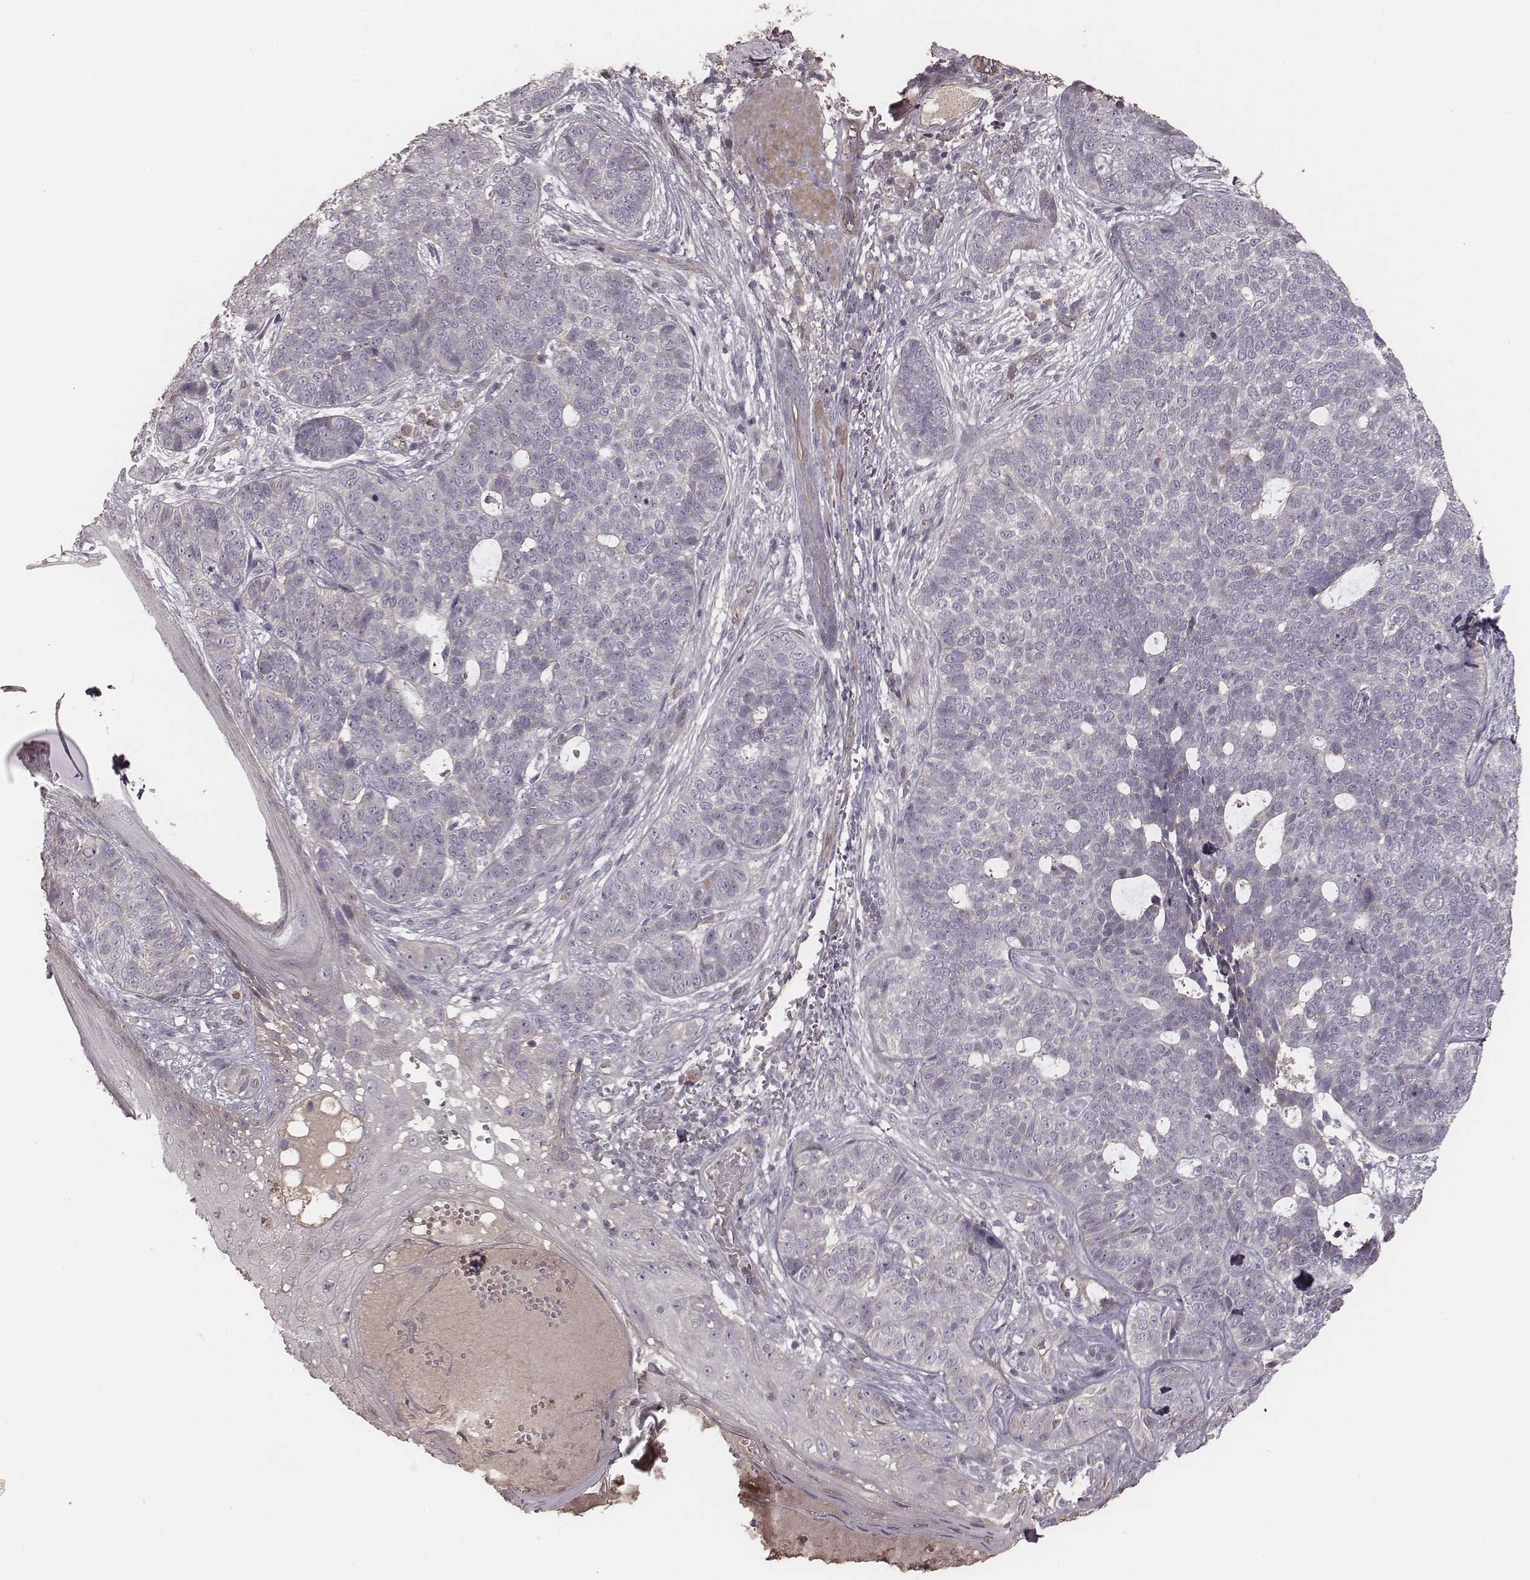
{"staining": {"intensity": "negative", "quantity": "none", "location": "none"}, "tissue": "skin cancer", "cell_type": "Tumor cells", "image_type": "cancer", "snomed": [{"axis": "morphology", "description": "Basal cell carcinoma"}, {"axis": "topography", "description": "Skin"}], "caption": "Tumor cells are negative for brown protein staining in skin basal cell carcinoma.", "gene": "OTOGL", "patient": {"sex": "female", "age": 69}}